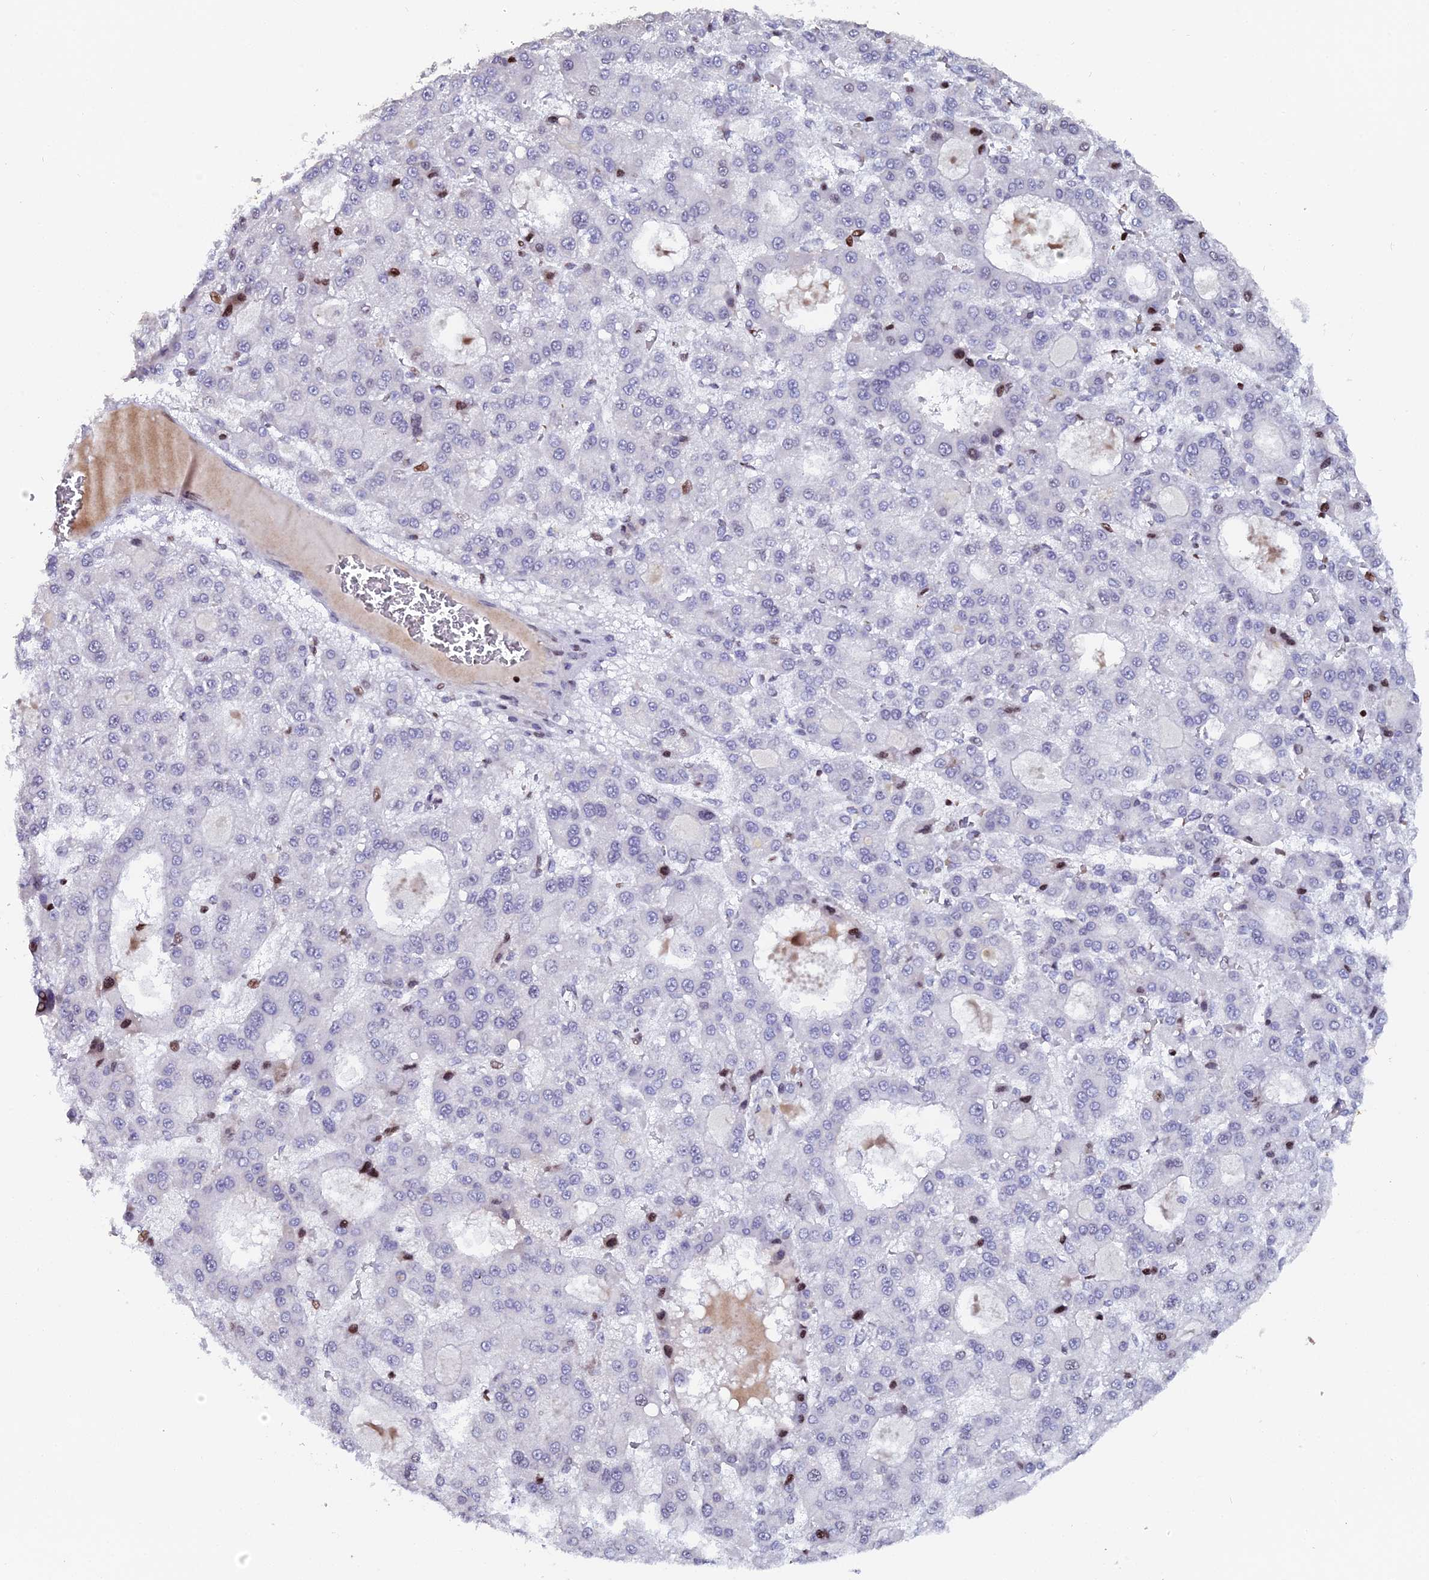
{"staining": {"intensity": "moderate", "quantity": "<25%", "location": "nuclear"}, "tissue": "liver cancer", "cell_type": "Tumor cells", "image_type": "cancer", "snomed": [{"axis": "morphology", "description": "Carcinoma, Hepatocellular, NOS"}, {"axis": "topography", "description": "Liver"}], "caption": "Liver cancer (hepatocellular carcinoma) was stained to show a protein in brown. There is low levels of moderate nuclear staining in approximately <25% of tumor cells.", "gene": "MYNN", "patient": {"sex": "male", "age": 70}}